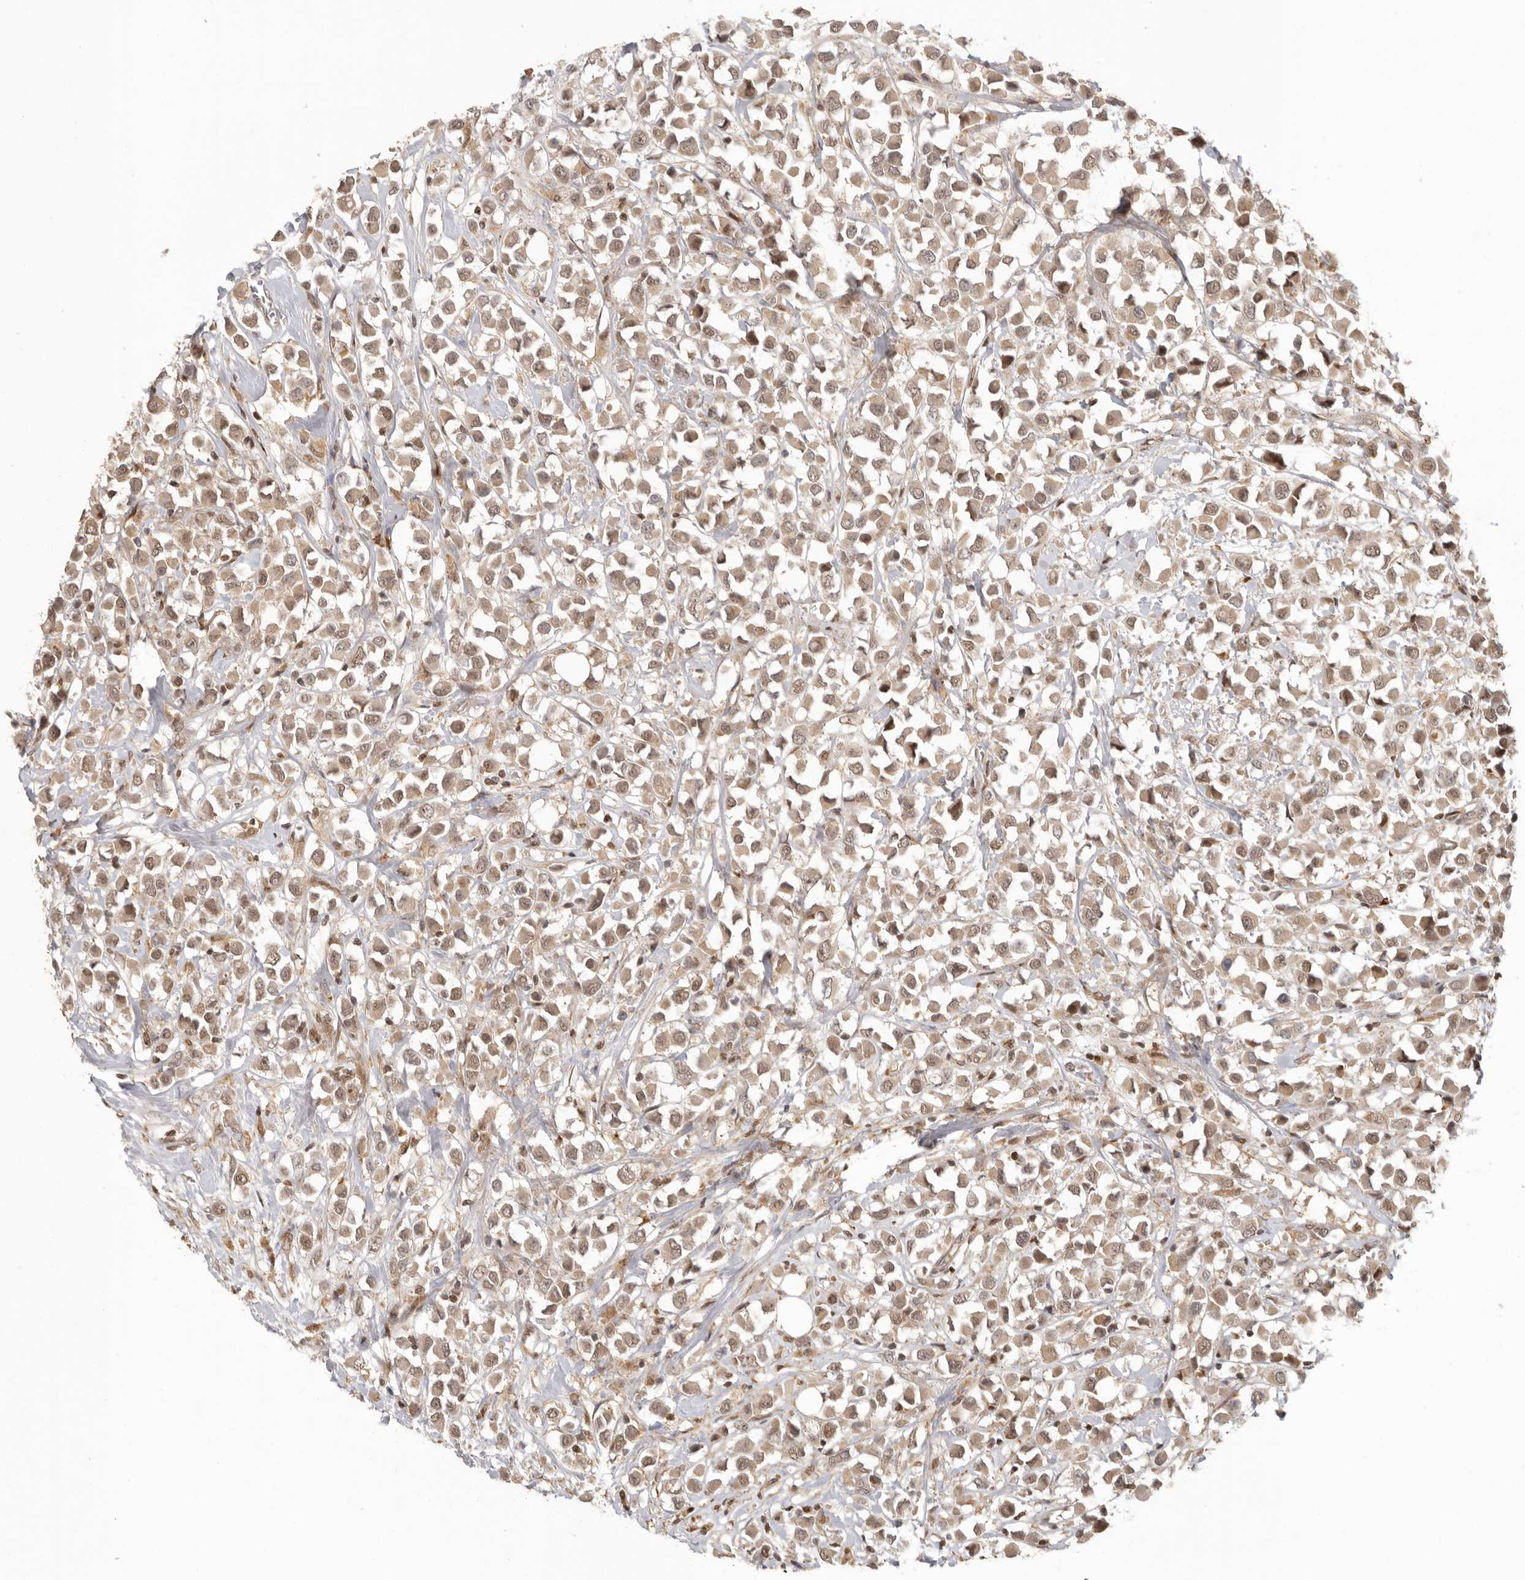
{"staining": {"intensity": "weak", "quantity": ">75%", "location": "cytoplasmic/membranous,nuclear"}, "tissue": "breast cancer", "cell_type": "Tumor cells", "image_type": "cancer", "snomed": [{"axis": "morphology", "description": "Duct carcinoma"}, {"axis": "topography", "description": "Breast"}], "caption": "This micrograph demonstrates IHC staining of human breast cancer (invasive ductal carcinoma), with low weak cytoplasmic/membranous and nuclear positivity in about >75% of tumor cells.", "gene": "PSMA5", "patient": {"sex": "female", "age": 61}}